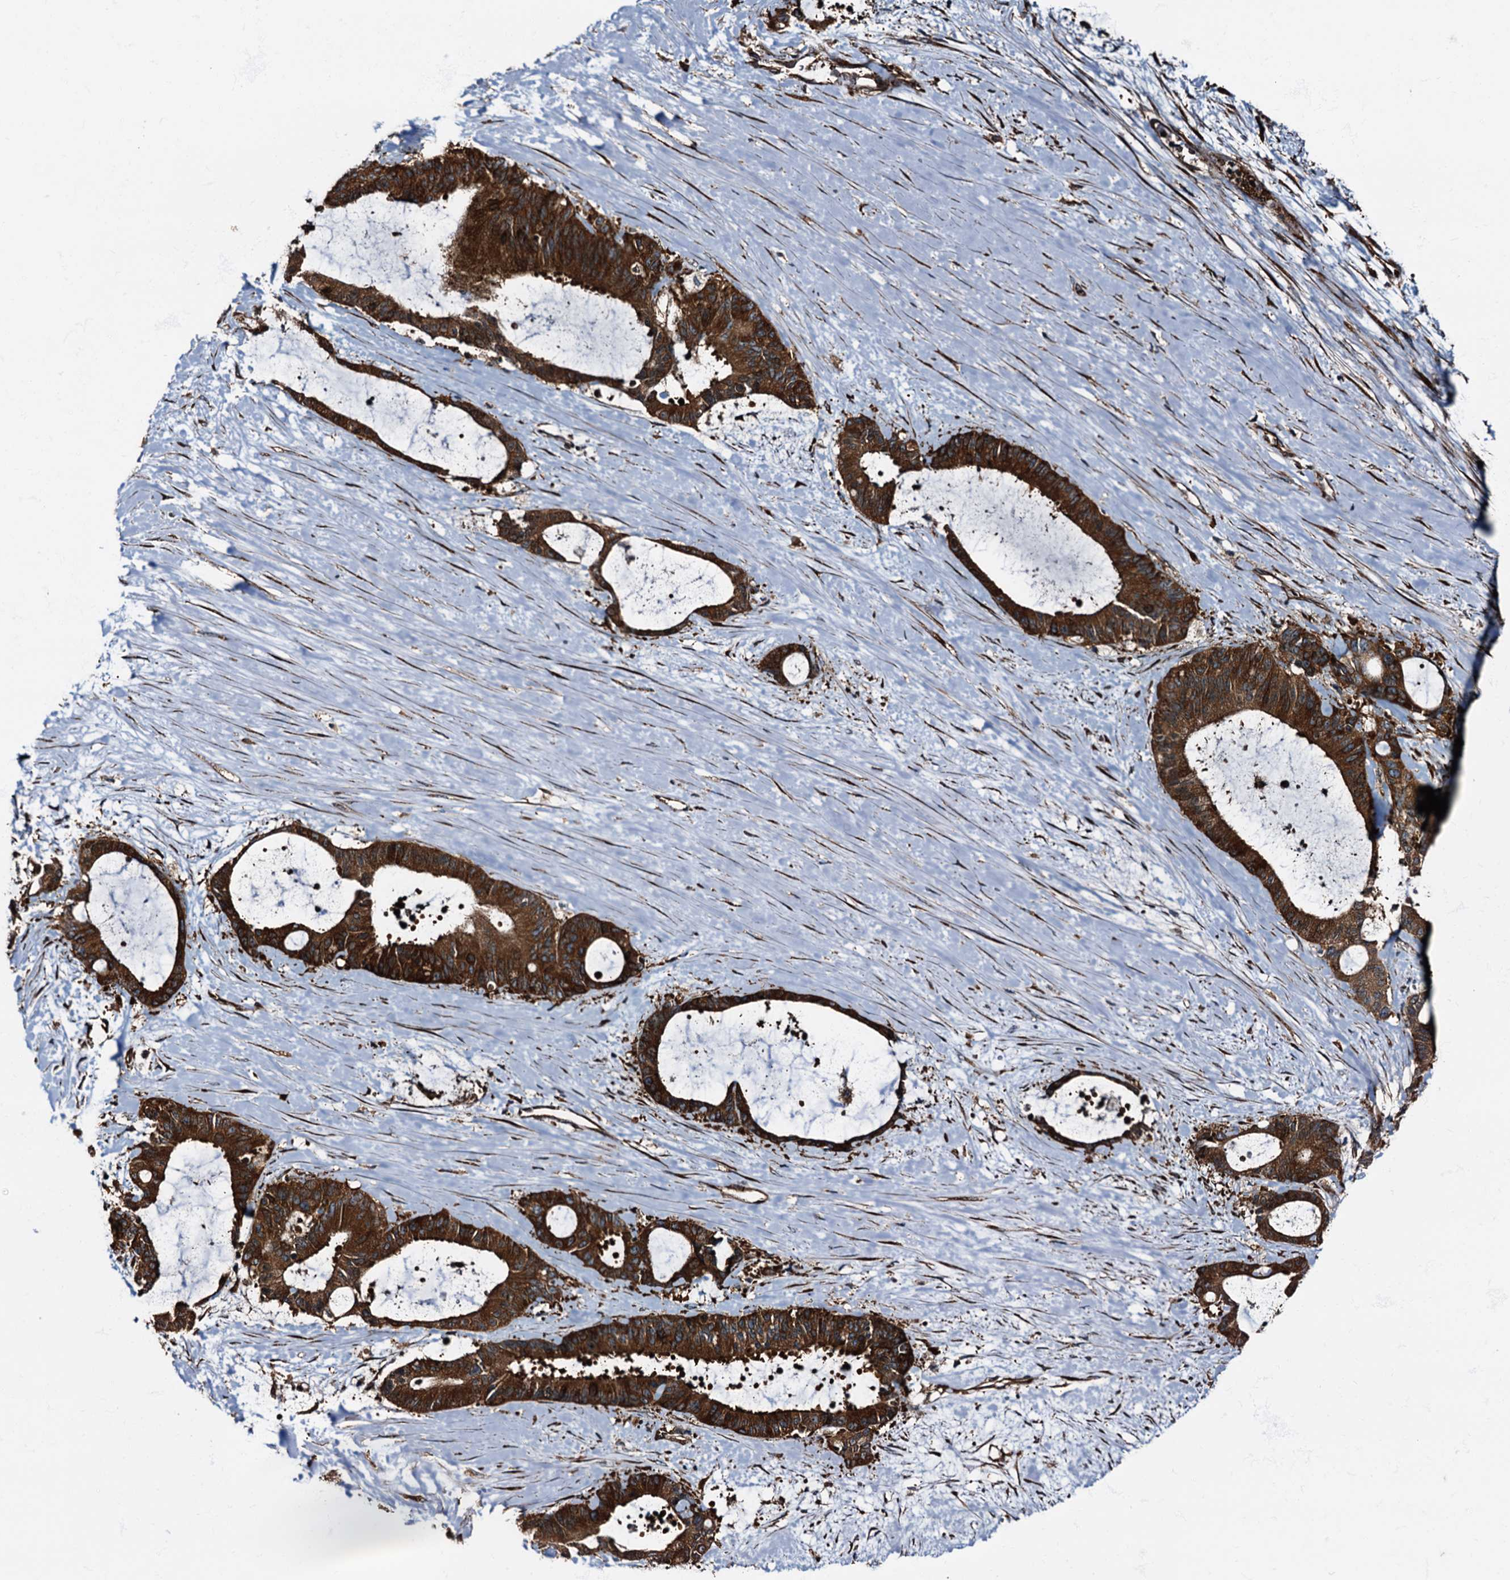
{"staining": {"intensity": "strong", "quantity": ">75%", "location": "cytoplasmic/membranous"}, "tissue": "liver cancer", "cell_type": "Tumor cells", "image_type": "cancer", "snomed": [{"axis": "morphology", "description": "Normal tissue, NOS"}, {"axis": "morphology", "description": "Cholangiocarcinoma"}, {"axis": "topography", "description": "Liver"}, {"axis": "topography", "description": "Peripheral nerve tissue"}], "caption": "Immunohistochemical staining of human liver cancer demonstrates strong cytoplasmic/membranous protein staining in approximately >75% of tumor cells.", "gene": "ATP2C1", "patient": {"sex": "female", "age": 73}}